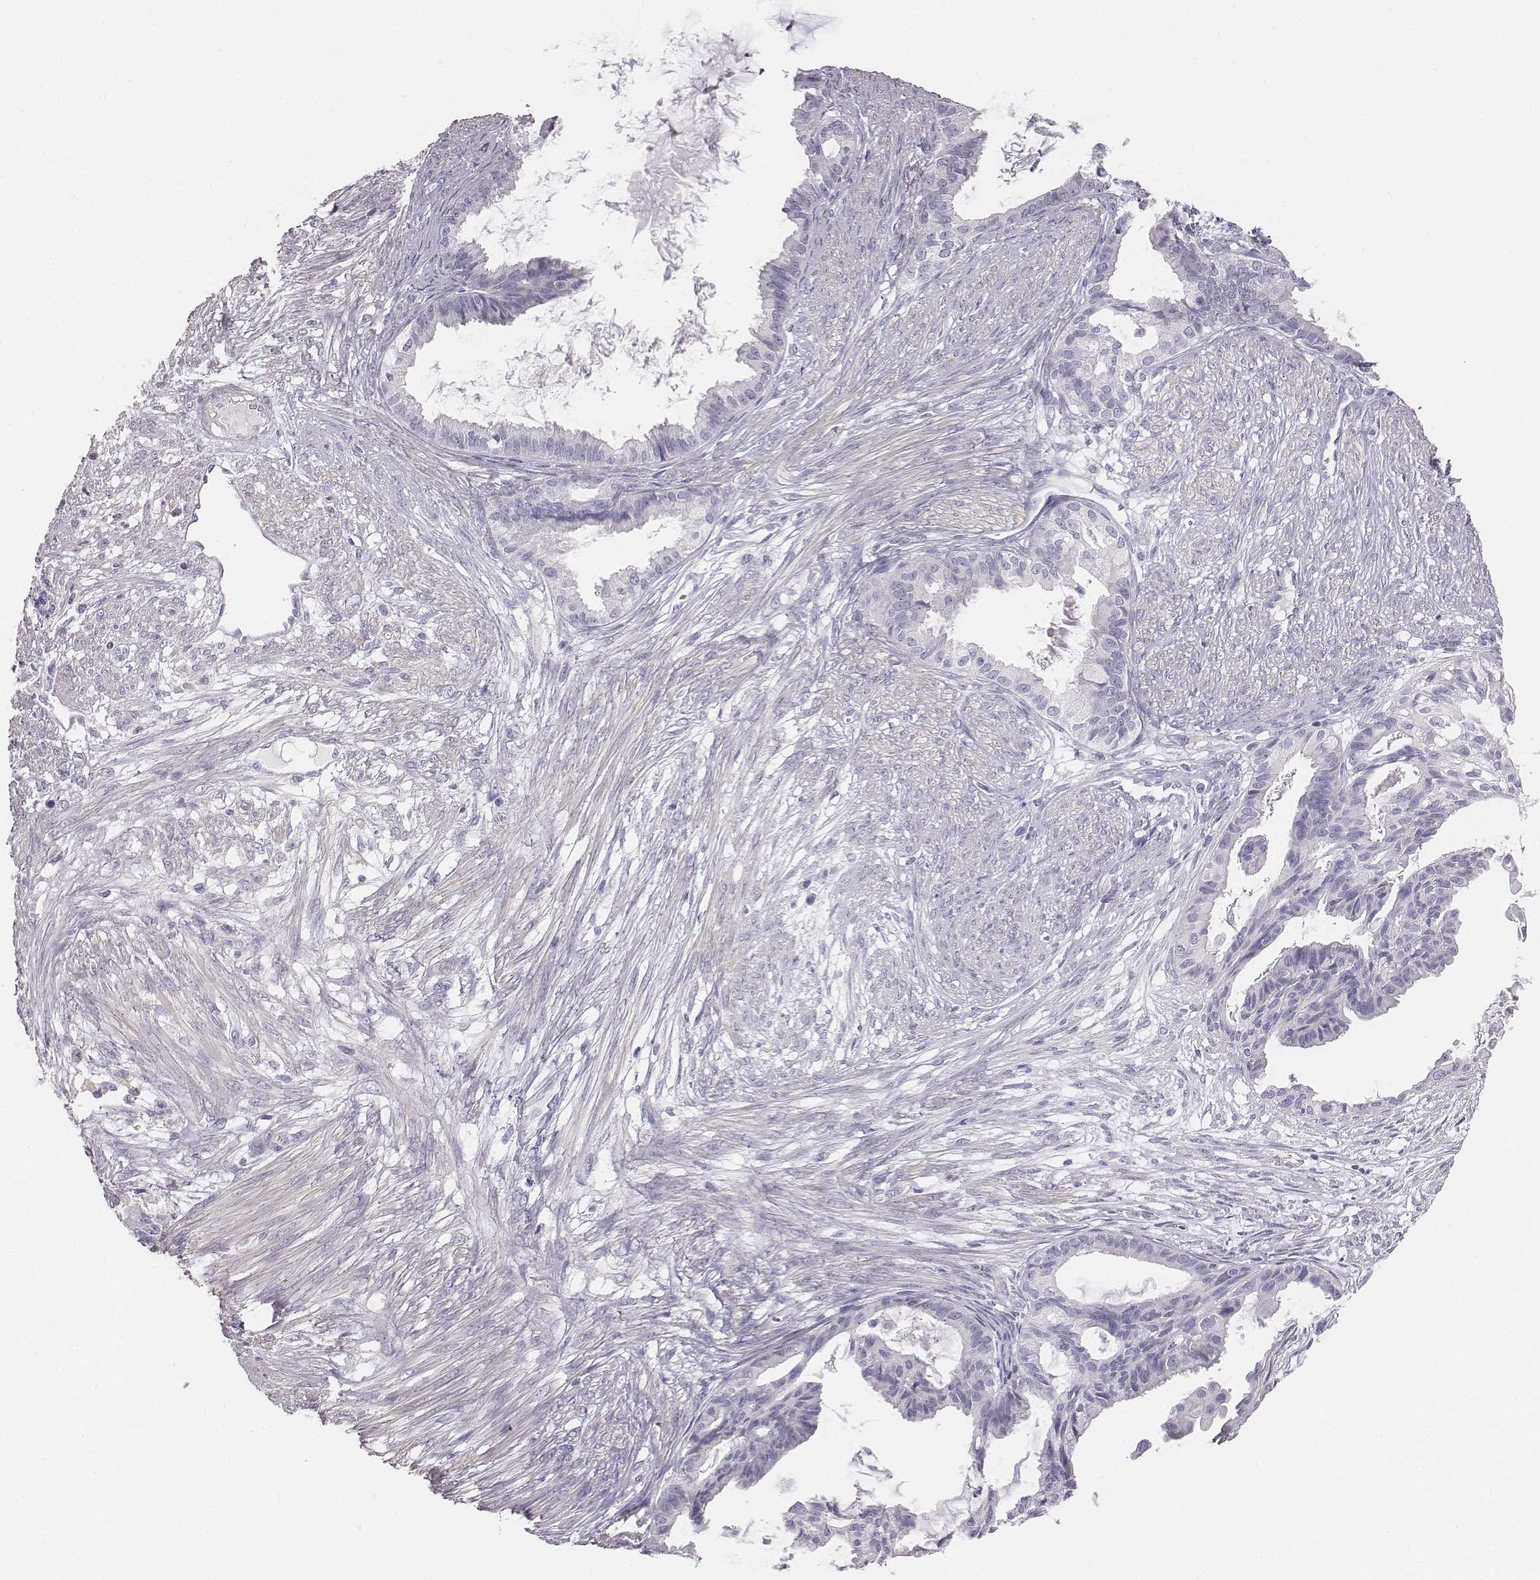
{"staining": {"intensity": "negative", "quantity": "none", "location": "none"}, "tissue": "endometrial cancer", "cell_type": "Tumor cells", "image_type": "cancer", "snomed": [{"axis": "morphology", "description": "Adenocarcinoma, NOS"}, {"axis": "topography", "description": "Endometrium"}], "caption": "This is an immunohistochemistry (IHC) histopathology image of human adenocarcinoma (endometrial). There is no positivity in tumor cells.", "gene": "ADAM7", "patient": {"sex": "female", "age": 86}}